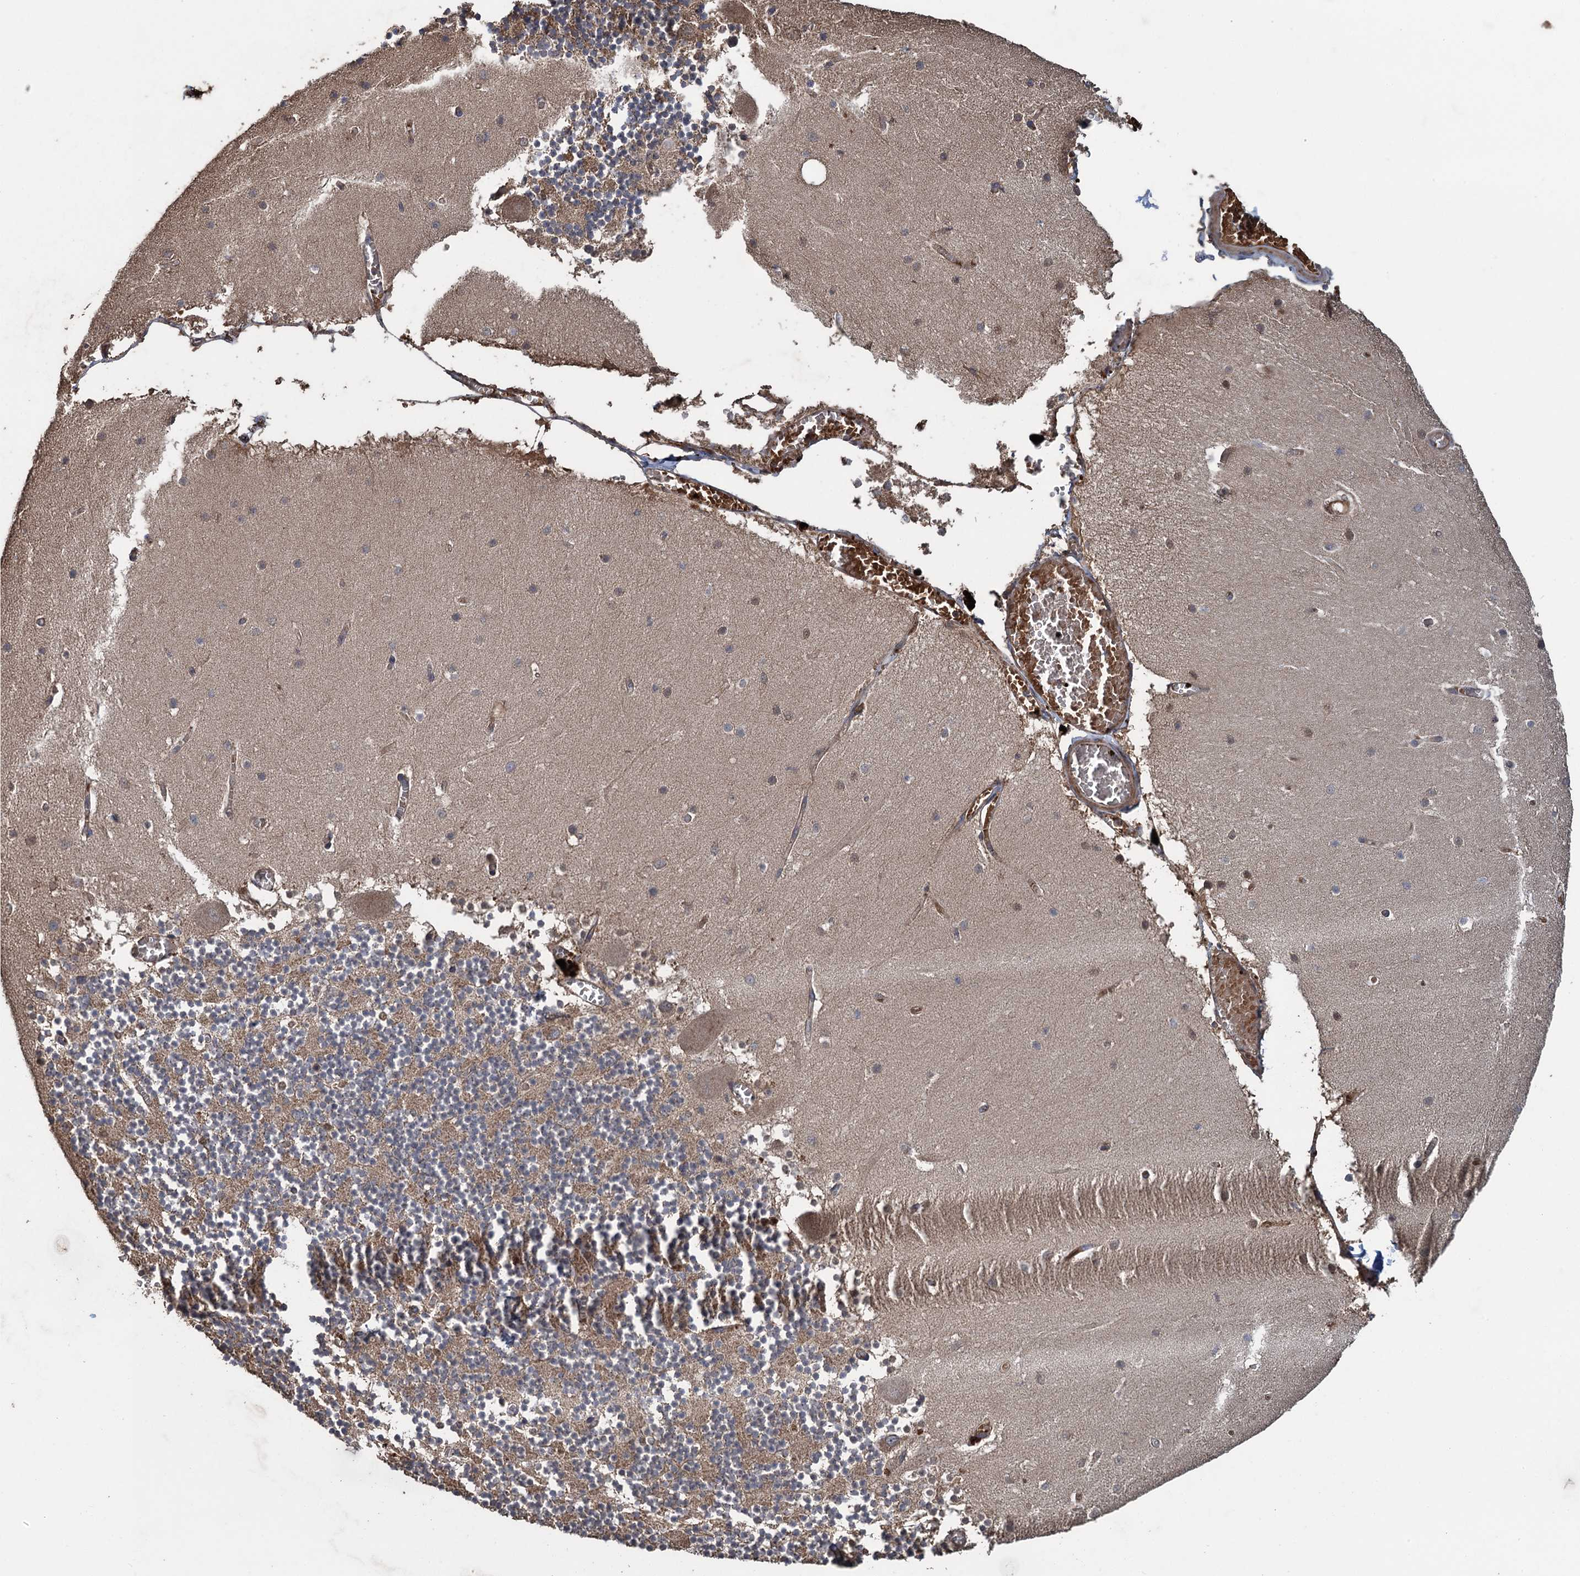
{"staining": {"intensity": "moderate", "quantity": "<25%", "location": "cytoplasmic/membranous"}, "tissue": "cerebellum", "cell_type": "Cells in granular layer", "image_type": "normal", "snomed": [{"axis": "morphology", "description": "Normal tissue, NOS"}, {"axis": "topography", "description": "Cerebellum"}], "caption": "The histopathology image demonstrates immunohistochemical staining of normal cerebellum. There is moderate cytoplasmic/membranous positivity is appreciated in approximately <25% of cells in granular layer. The staining is performed using DAB (3,3'-diaminobenzidine) brown chromogen to label protein expression. The nuclei are counter-stained blue using hematoxylin.", "gene": "TXNDC11", "patient": {"sex": "female", "age": 28}}